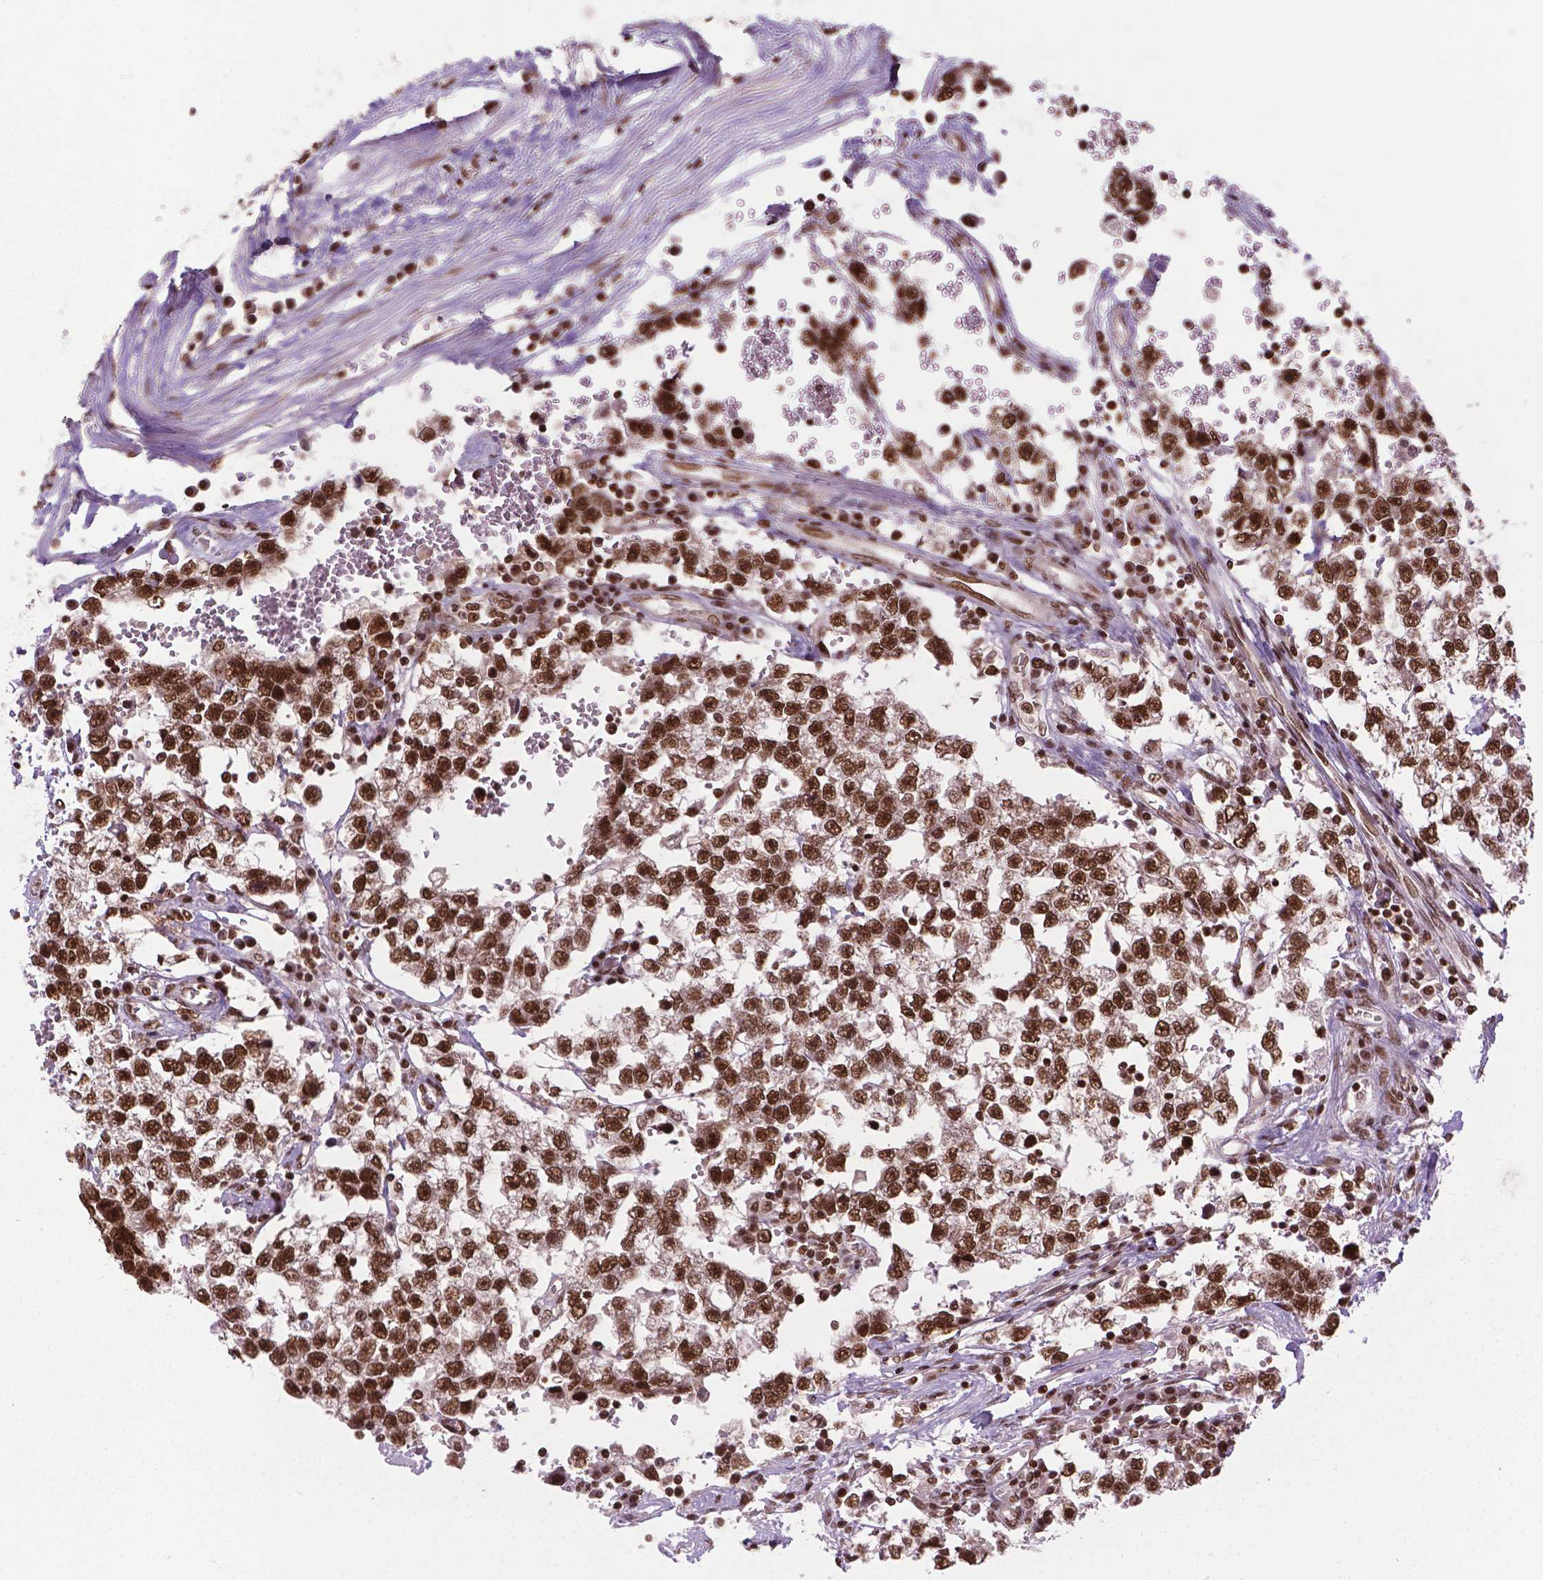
{"staining": {"intensity": "strong", "quantity": ">75%", "location": "nuclear"}, "tissue": "testis cancer", "cell_type": "Tumor cells", "image_type": "cancer", "snomed": [{"axis": "morphology", "description": "Normal tissue, NOS"}, {"axis": "morphology", "description": "Seminoma, NOS"}, {"axis": "topography", "description": "Testis"}, {"axis": "topography", "description": "Epididymis"}], "caption": "About >75% of tumor cells in testis cancer (seminoma) reveal strong nuclear protein positivity as visualized by brown immunohistochemical staining.", "gene": "SIRT6", "patient": {"sex": "male", "age": 34}}